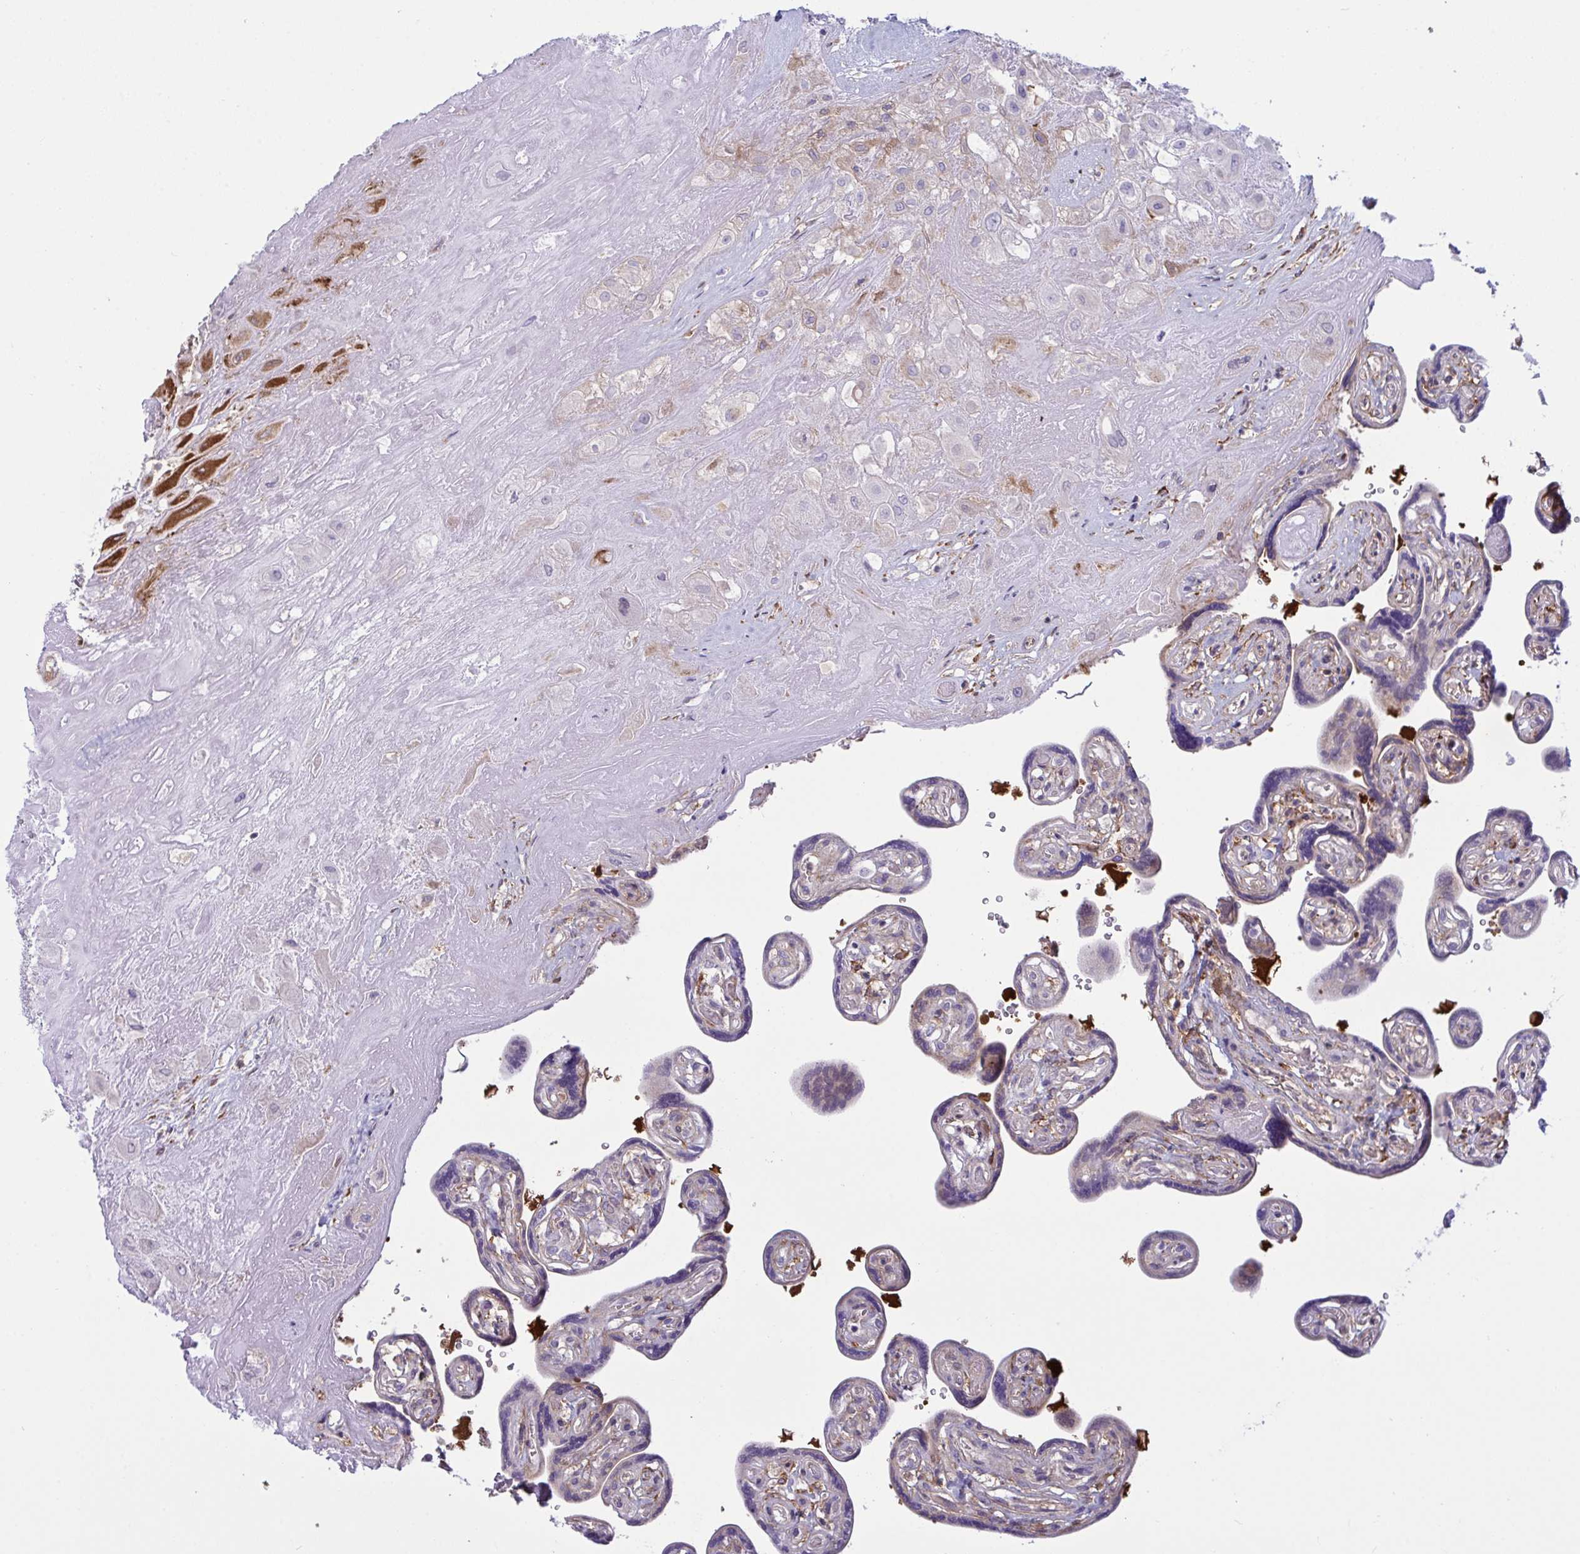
{"staining": {"intensity": "strong", "quantity": "<25%", "location": "cytoplasmic/membranous"}, "tissue": "placenta", "cell_type": "Decidual cells", "image_type": "normal", "snomed": [{"axis": "morphology", "description": "Normal tissue, NOS"}, {"axis": "topography", "description": "Placenta"}], "caption": "Immunohistochemistry (DAB) staining of unremarkable placenta shows strong cytoplasmic/membranous protein staining in about <25% of decidual cells.", "gene": "TSC22D3", "patient": {"sex": "female", "age": 32}}